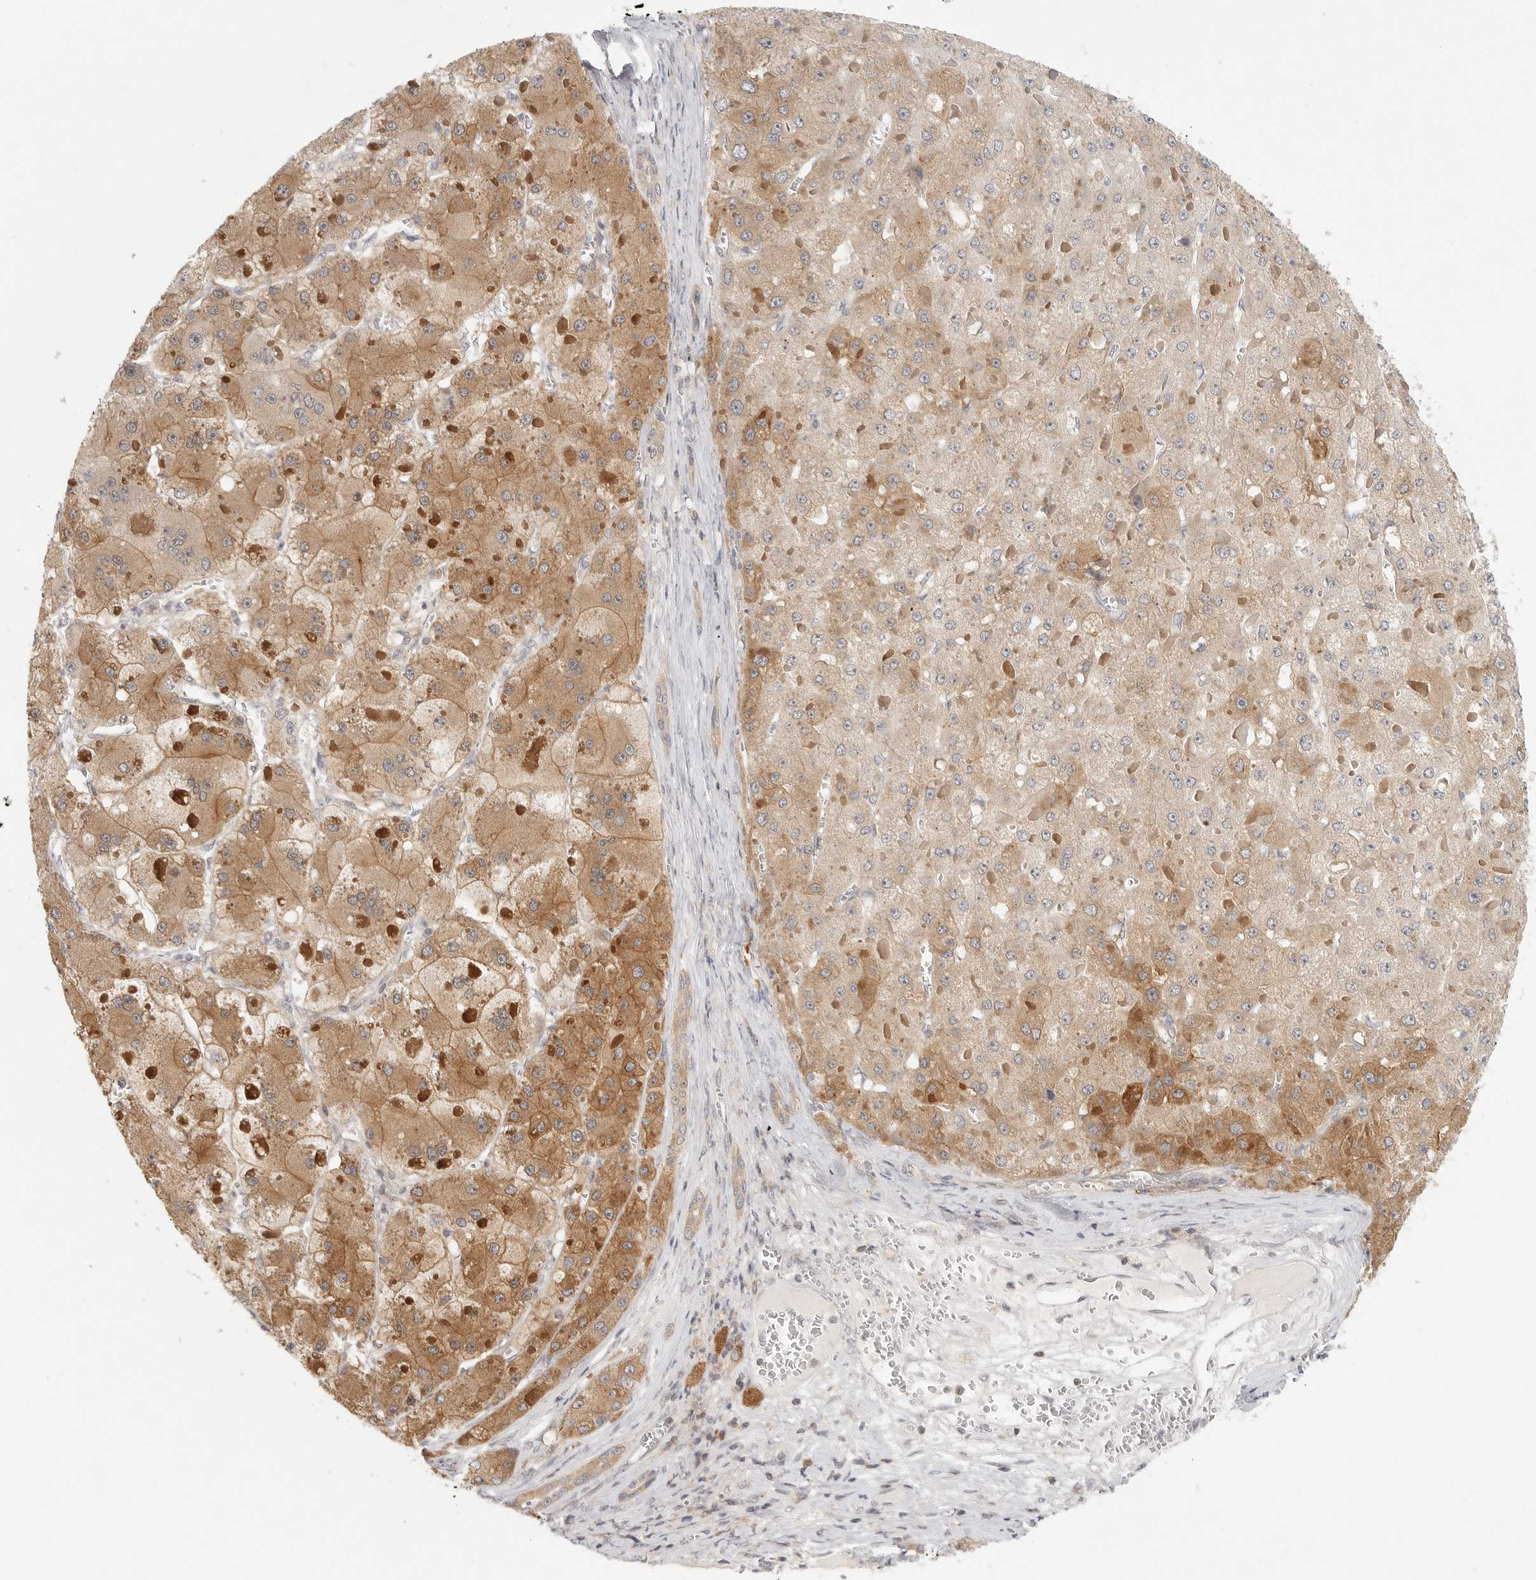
{"staining": {"intensity": "moderate", "quantity": "25%-75%", "location": "cytoplasmic/membranous"}, "tissue": "liver cancer", "cell_type": "Tumor cells", "image_type": "cancer", "snomed": [{"axis": "morphology", "description": "Carcinoma, Hepatocellular, NOS"}, {"axis": "topography", "description": "Liver"}], "caption": "Protein expression analysis of liver cancer (hepatocellular carcinoma) displays moderate cytoplasmic/membranous expression in about 25%-75% of tumor cells. (IHC, brightfield microscopy, high magnification).", "gene": "HDAC6", "patient": {"sex": "female", "age": 73}}